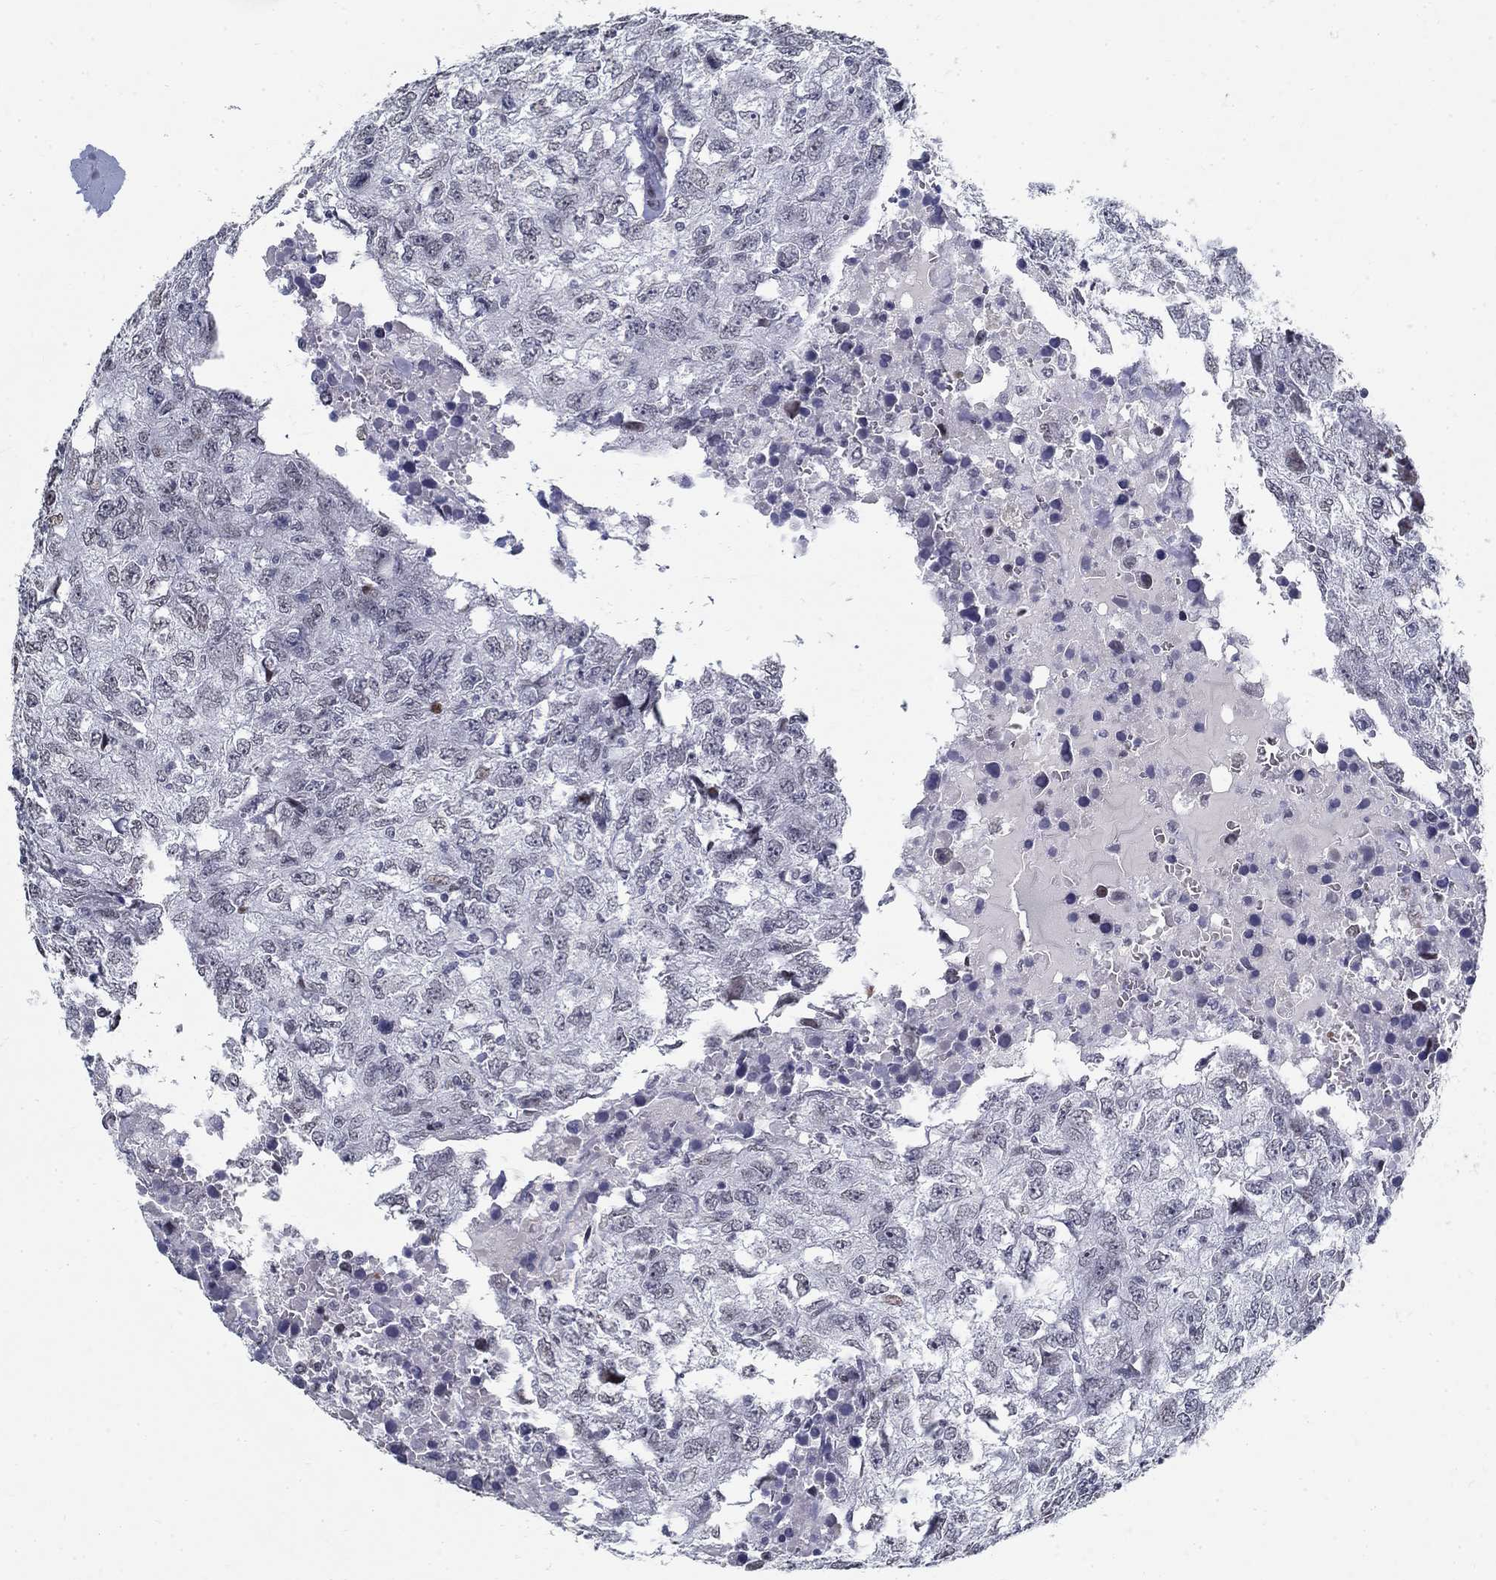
{"staining": {"intensity": "negative", "quantity": "none", "location": "none"}, "tissue": "breast cancer", "cell_type": "Tumor cells", "image_type": "cancer", "snomed": [{"axis": "morphology", "description": "Duct carcinoma"}, {"axis": "topography", "description": "Breast"}], "caption": "Human breast invasive ductal carcinoma stained for a protein using immunohistochemistry (IHC) demonstrates no positivity in tumor cells.", "gene": "BHLHE22", "patient": {"sex": "female", "age": 30}}